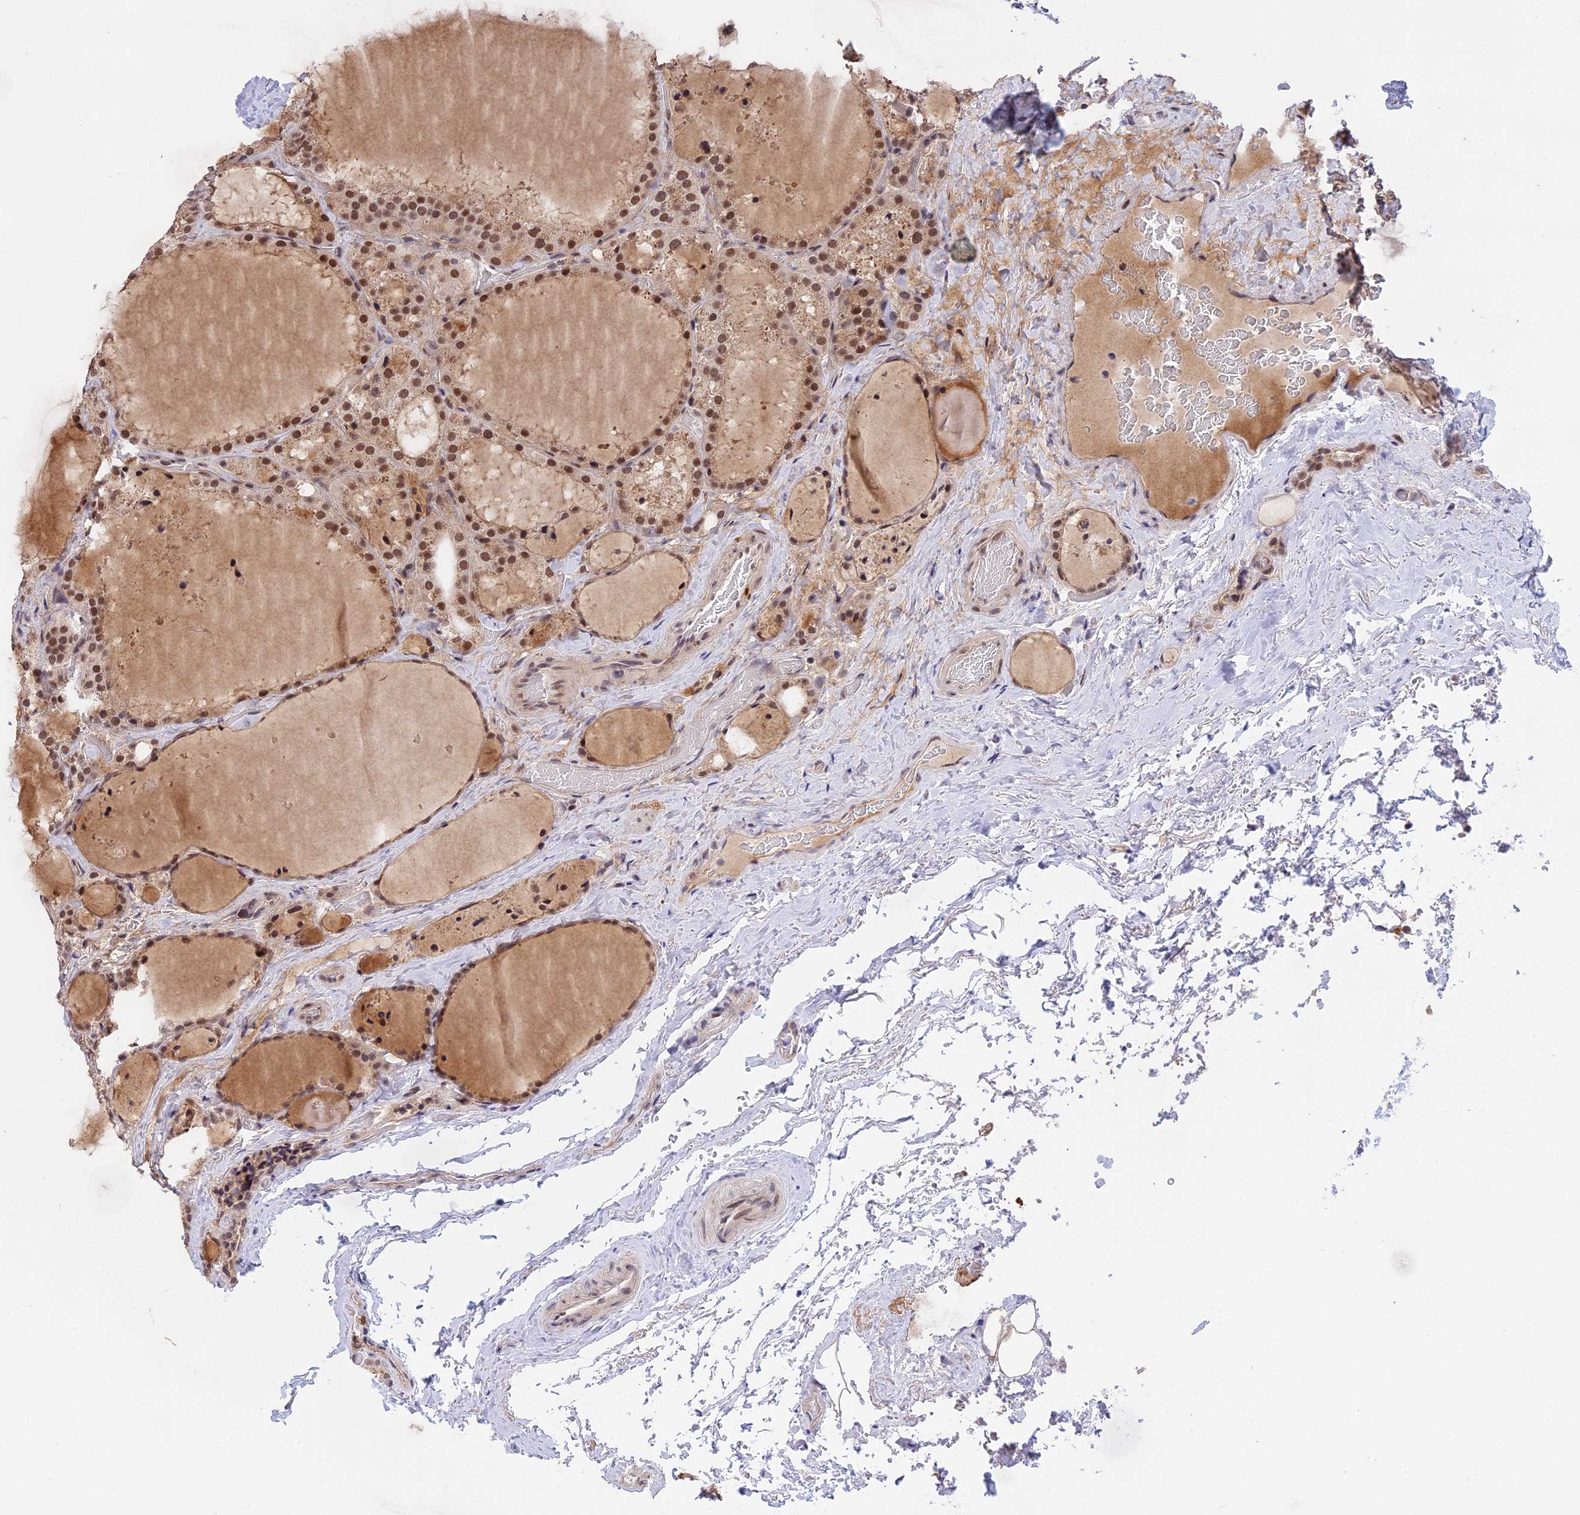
{"staining": {"intensity": "moderate", "quantity": ">75%", "location": "nuclear"}, "tissue": "thyroid cancer", "cell_type": "Tumor cells", "image_type": "cancer", "snomed": [{"axis": "morphology", "description": "Papillary adenocarcinoma, NOS"}, {"axis": "topography", "description": "Thyroid gland"}], "caption": "The photomicrograph demonstrates immunohistochemical staining of thyroid cancer (papillary adenocarcinoma). There is moderate nuclear staining is present in approximately >75% of tumor cells.", "gene": "POLR2C", "patient": {"sex": "male", "age": 77}}